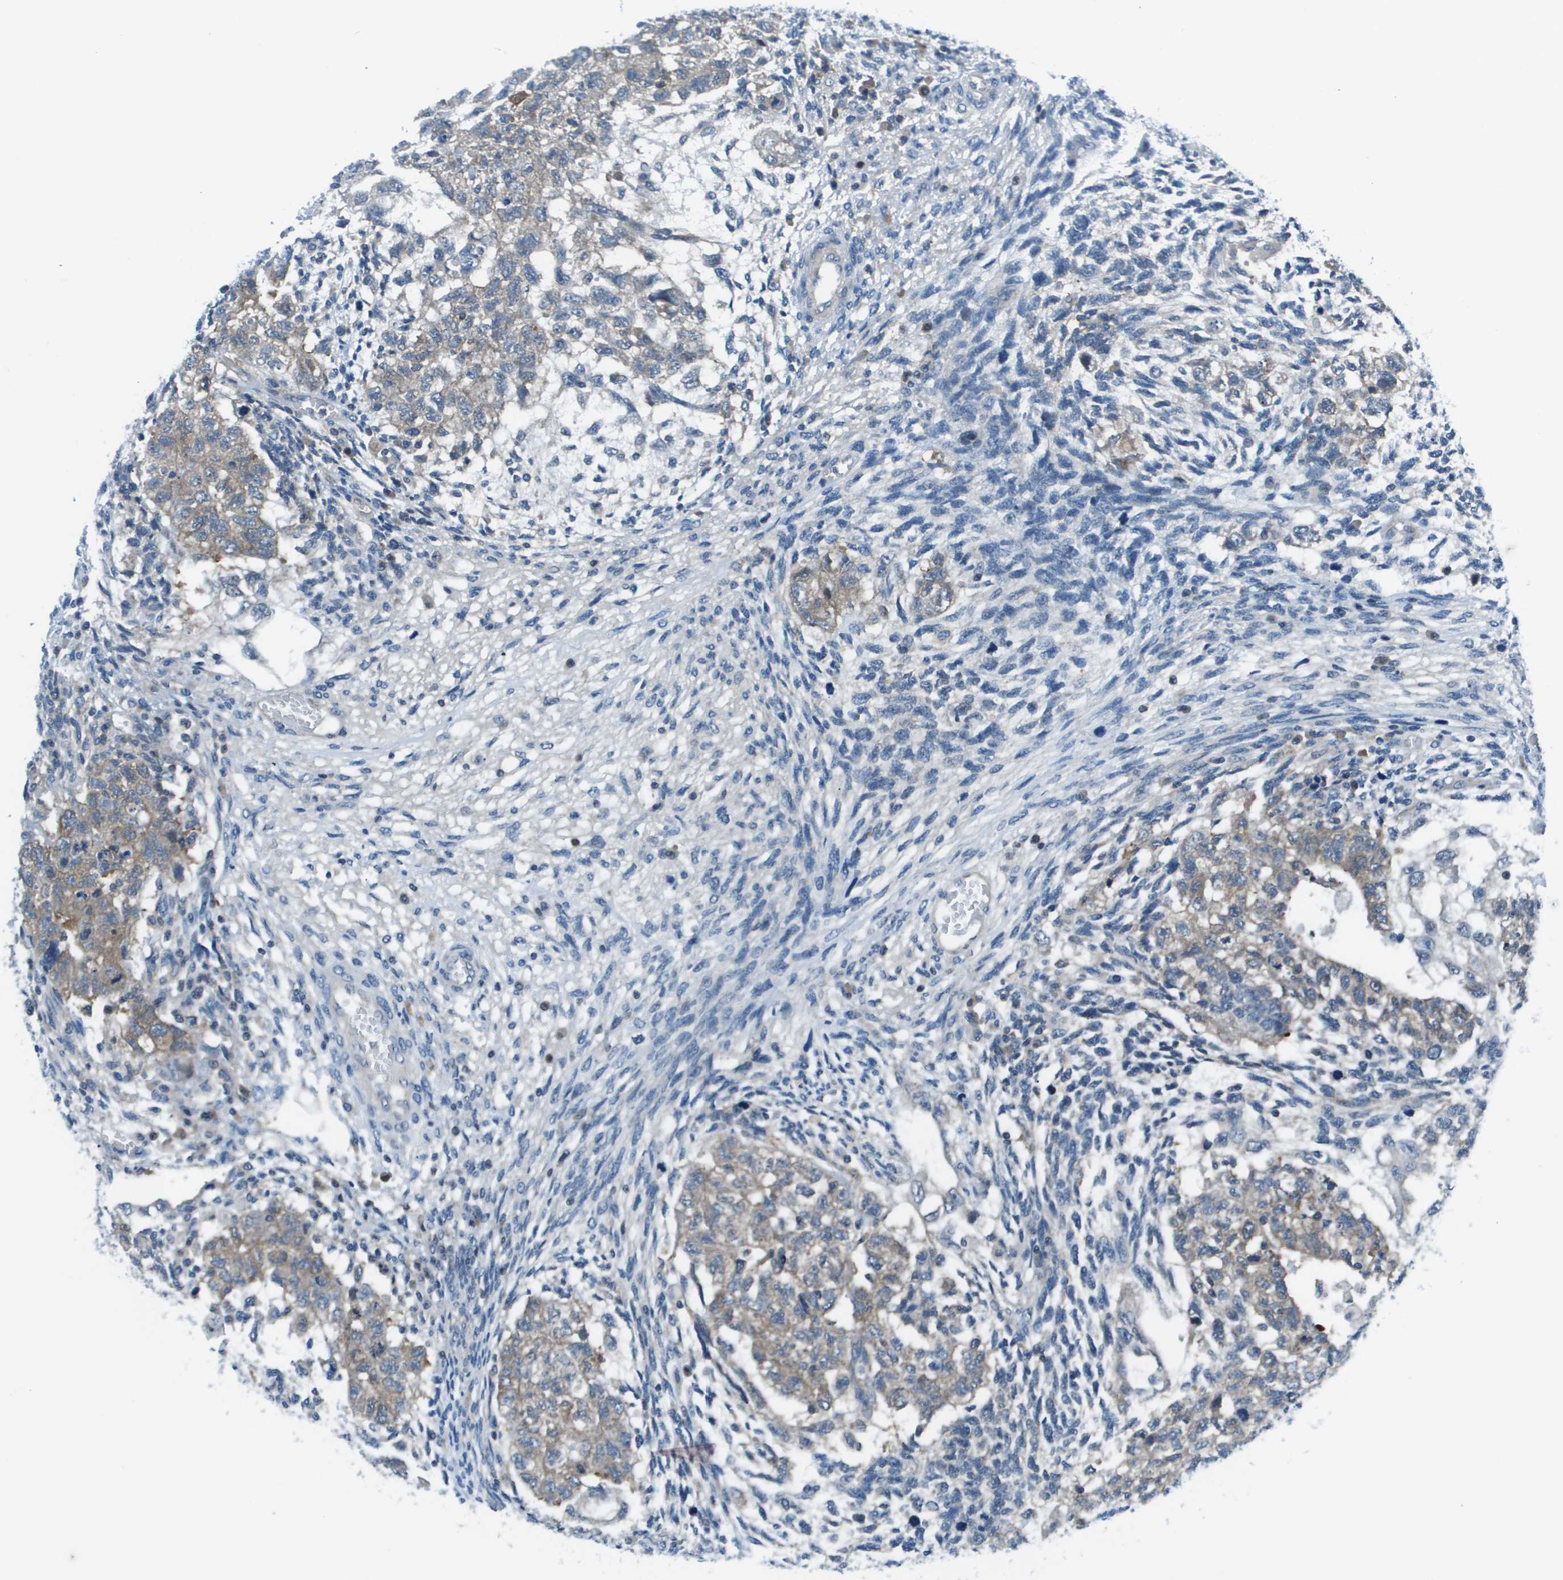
{"staining": {"intensity": "weak", "quantity": "<25%", "location": "cytoplasmic/membranous"}, "tissue": "testis cancer", "cell_type": "Tumor cells", "image_type": "cancer", "snomed": [{"axis": "morphology", "description": "Normal tissue, NOS"}, {"axis": "morphology", "description": "Carcinoma, Embryonal, NOS"}, {"axis": "topography", "description": "Testis"}], "caption": "Protein analysis of testis embryonal carcinoma demonstrates no significant positivity in tumor cells.", "gene": "STIP1", "patient": {"sex": "male", "age": 36}}